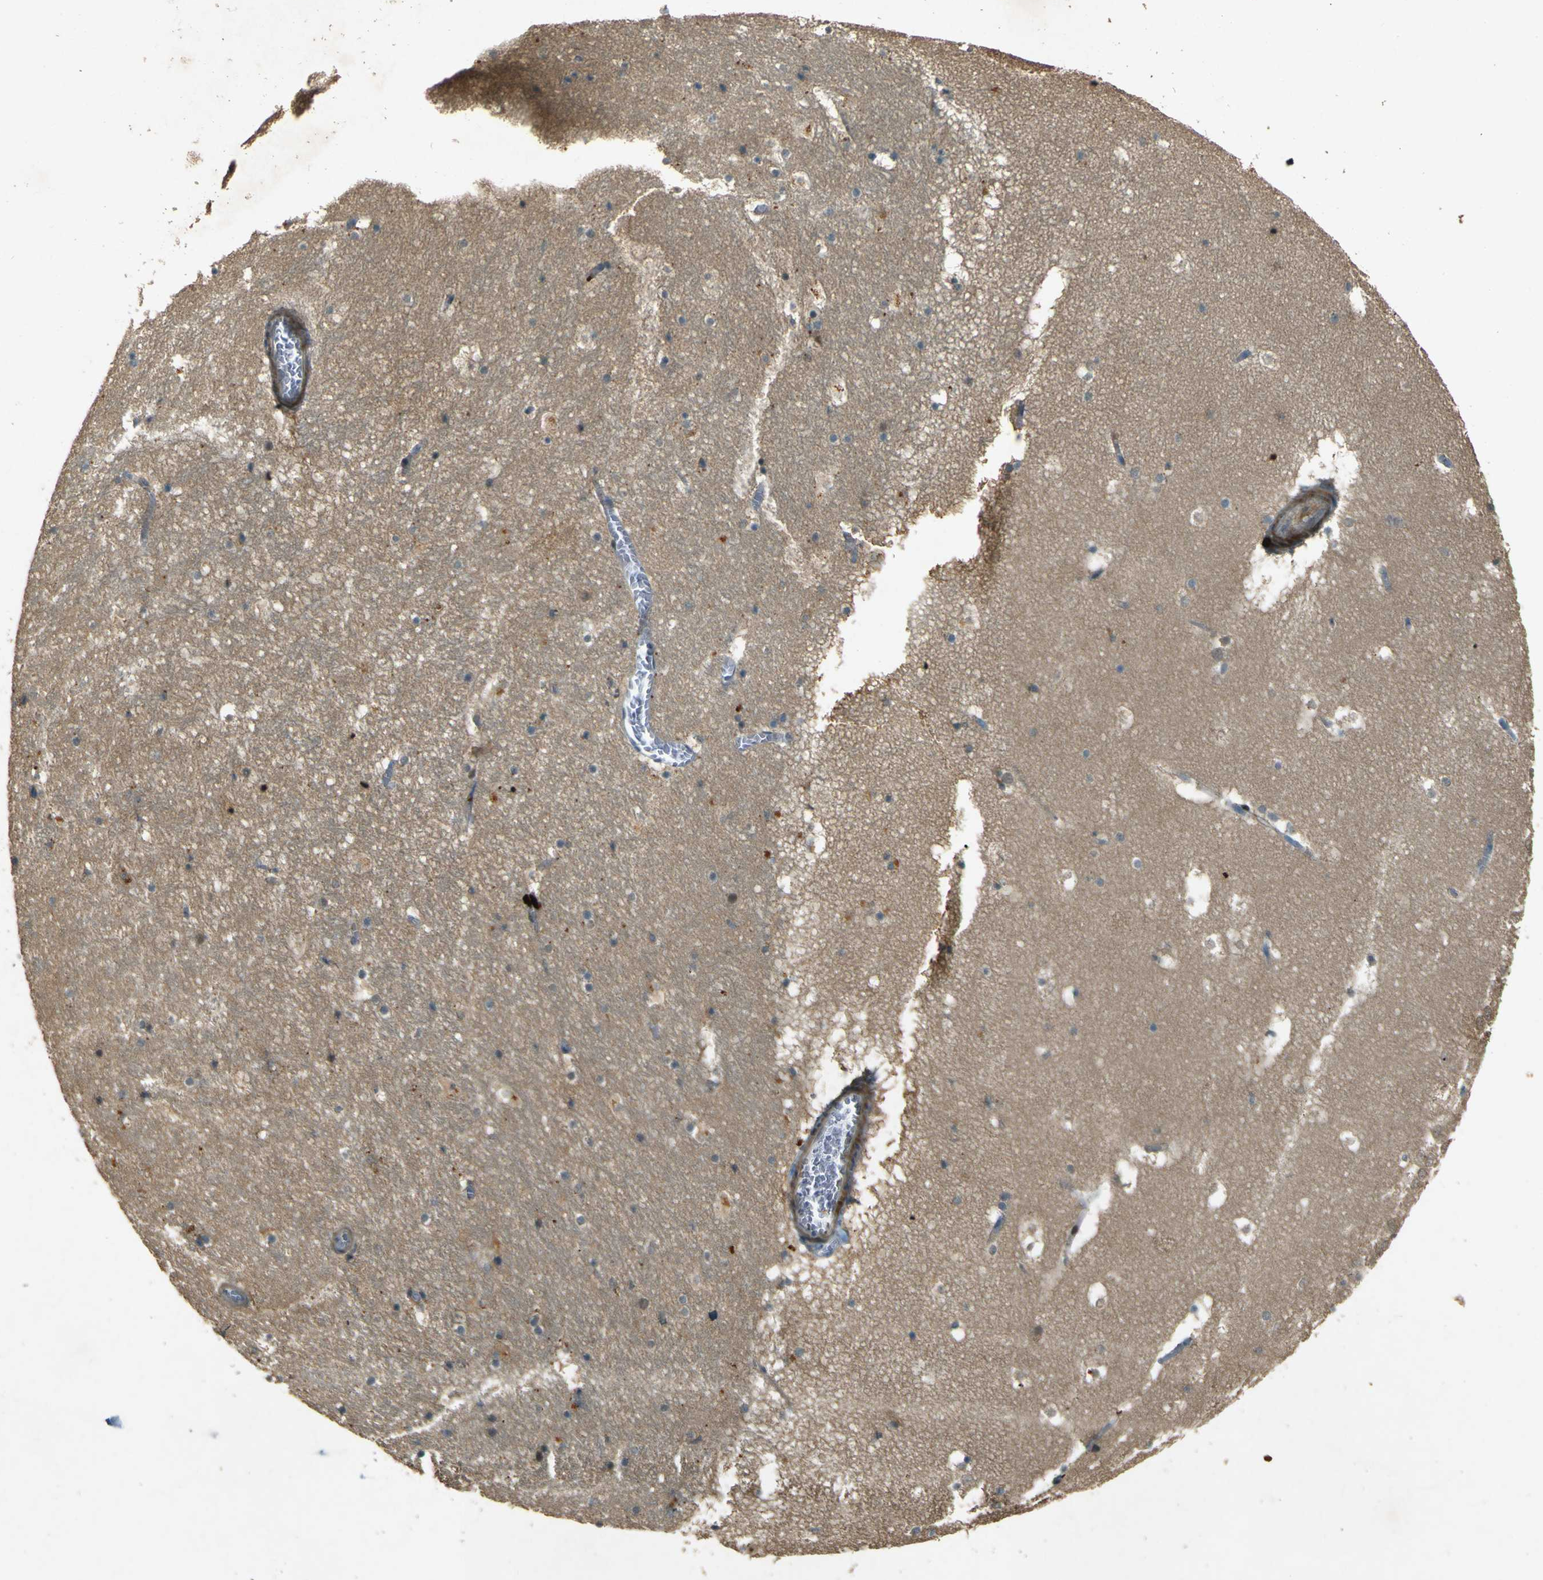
{"staining": {"intensity": "negative", "quantity": "none", "location": "none"}, "tissue": "hippocampus", "cell_type": "Glial cells", "image_type": "normal", "snomed": [{"axis": "morphology", "description": "Normal tissue, NOS"}, {"axis": "topography", "description": "Hippocampus"}], "caption": "Immunohistochemistry of benign human hippocampus shows no expression in glial cells.", "gene": "MPDZ", "patient": {"sex": "male", "age": 45}}